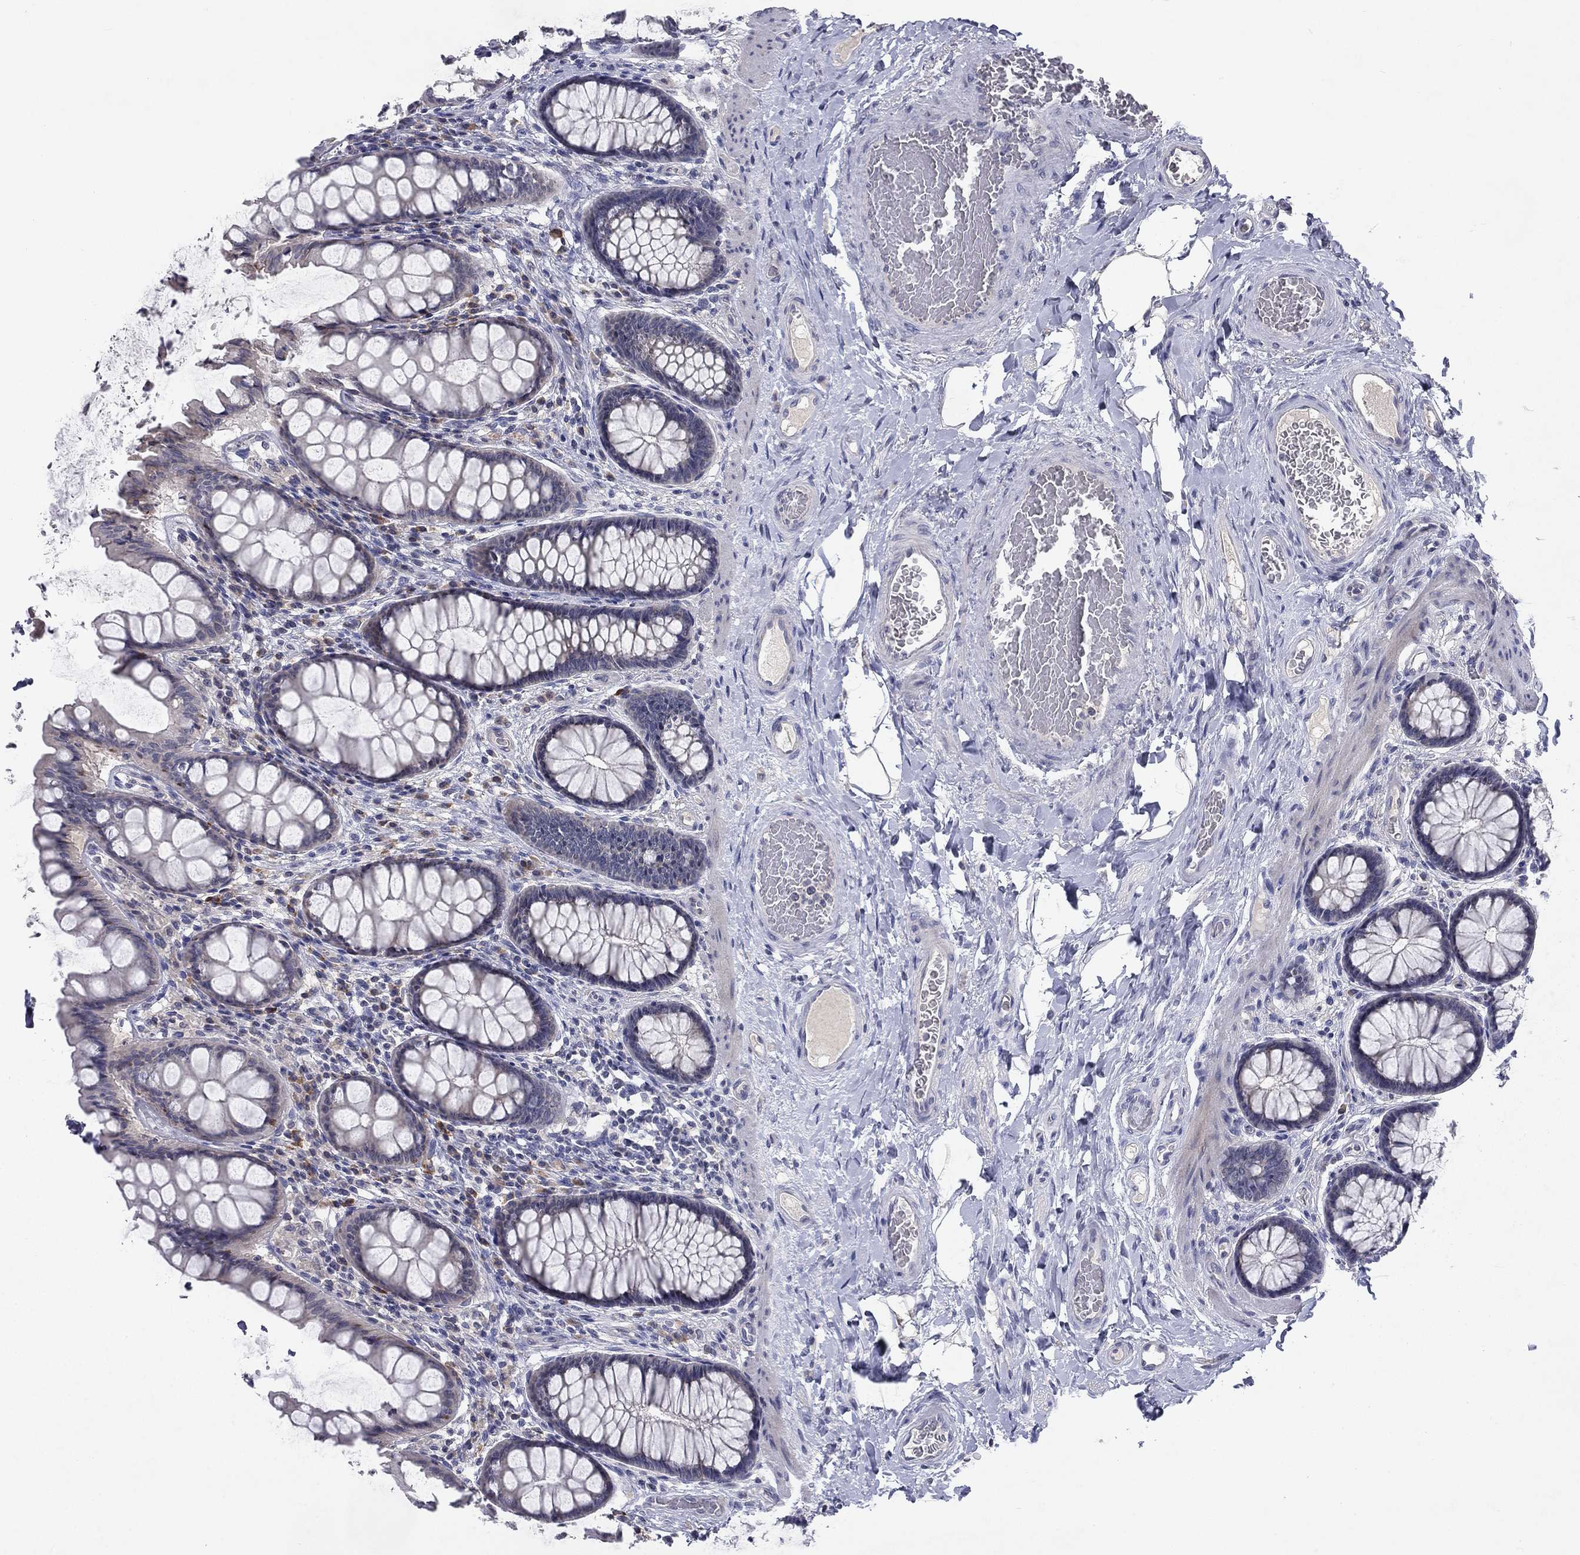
{"staining": {"intensity": "negative", "quantity": "none", "location": "none"}, "tissue": "colon", "cell_type": "Endothelial cells", "image_type": "normal", "snomed": [{"axis": "morphology", "description": "Normal tissue, NOS"}, {"axis": "topography", "description": "Colon"}], "caption": "Endothelial cells are negative for protein expression in unremarkable human colon. The staining is performed using DAB (3,3'-diaminobenzidine) brown chromogen with nuclei counter-stained in using hematoxylin.", "gene": "CACNA1A", "patient": {"sex": "female", "age": 65}}